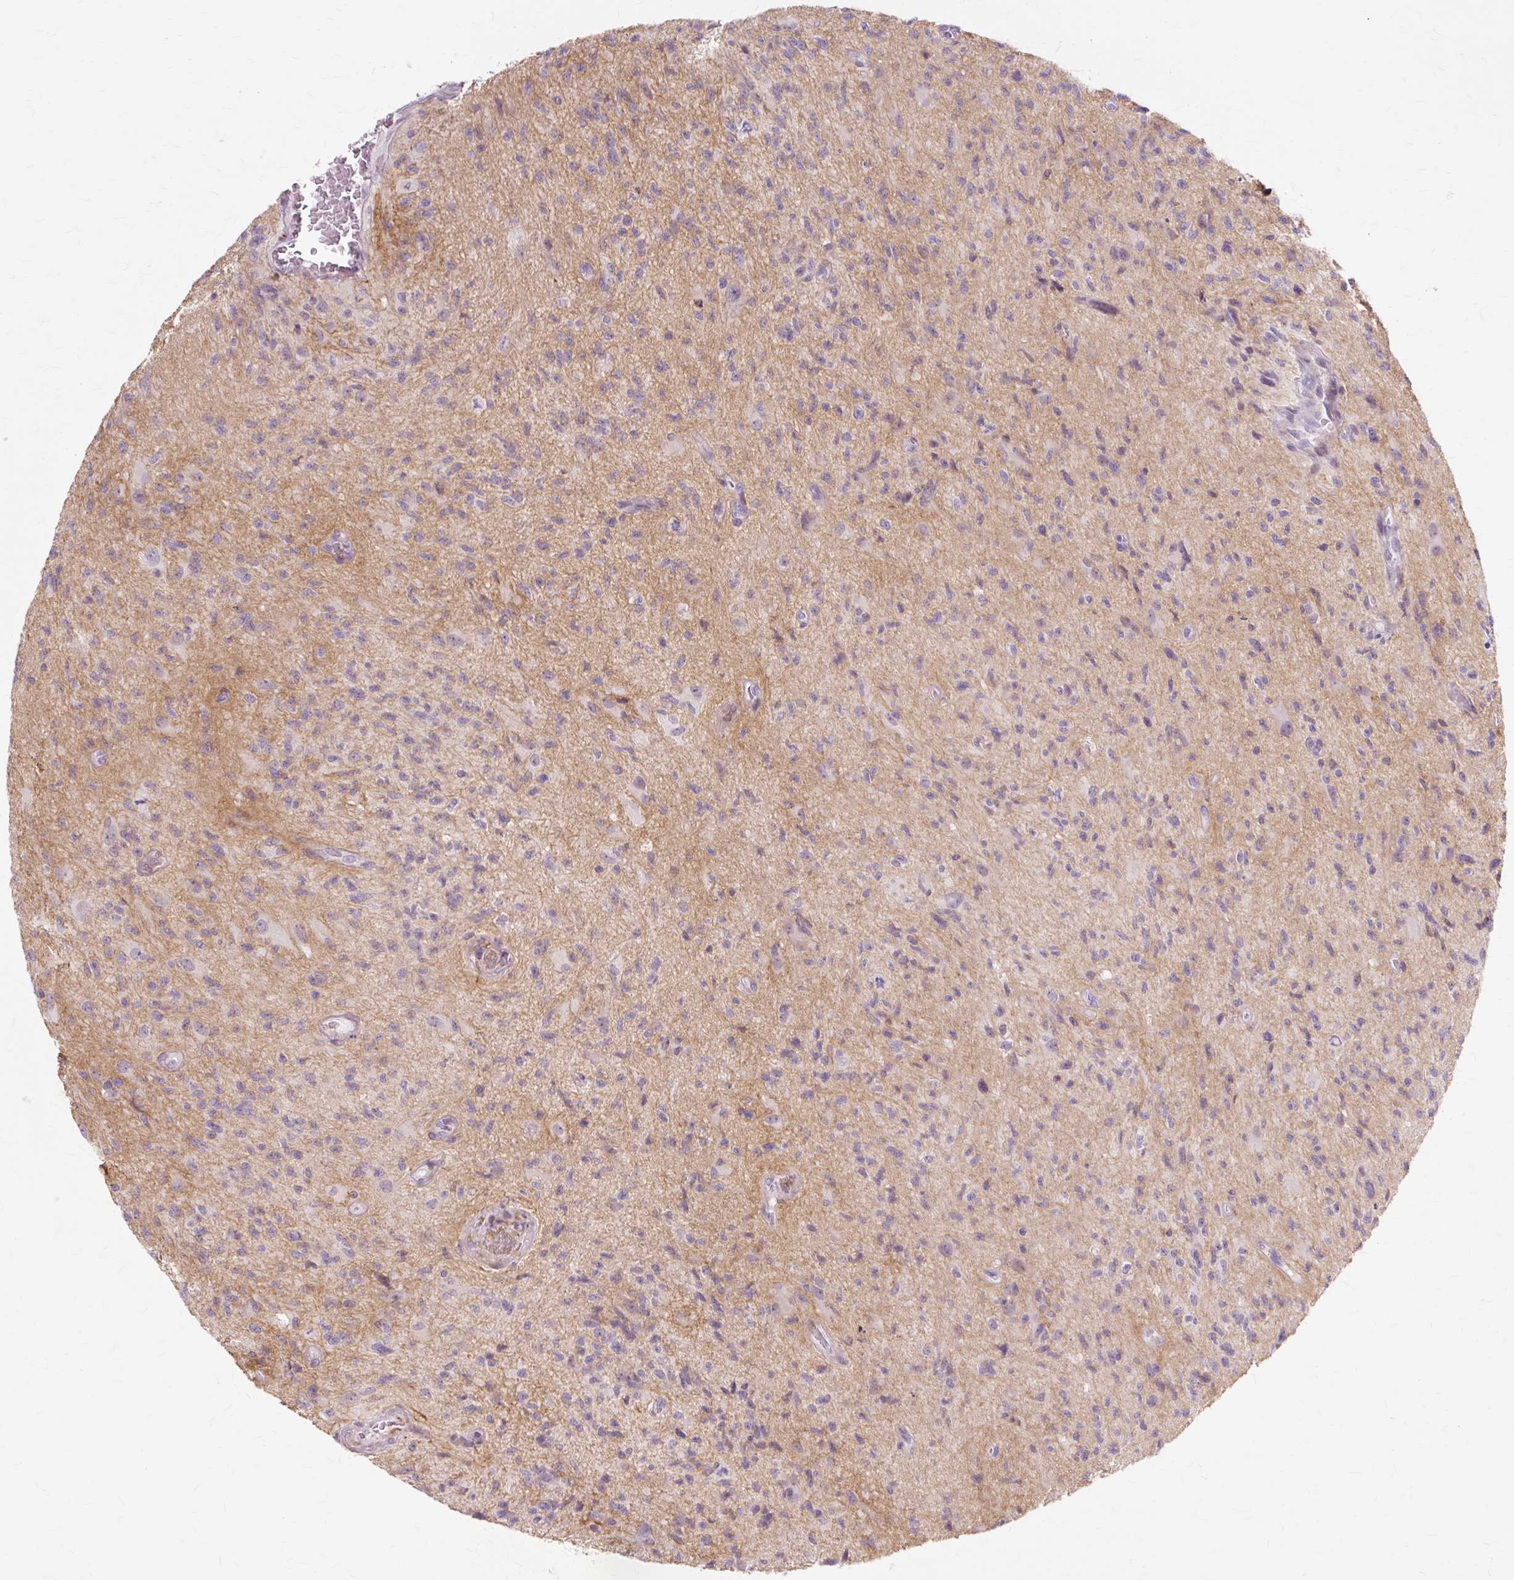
{"staining": {"intensity": "negative", "quantity": "none", "location": "none"}, "tissue": "glioma", "cell_type": "Tumor cells", "image_type": "cancer", "snomed": [{"axis": "morphology", "description": "Glioma, malignant, High grade"}, {"axis": "topography", "description": "Brain"}], "caption": "Immunohistochemical staining of human glioma demonstrates no significant staining in tumor cells.", "gene": "ZNF35", "patient": {"sex": "male", "age": 67}}